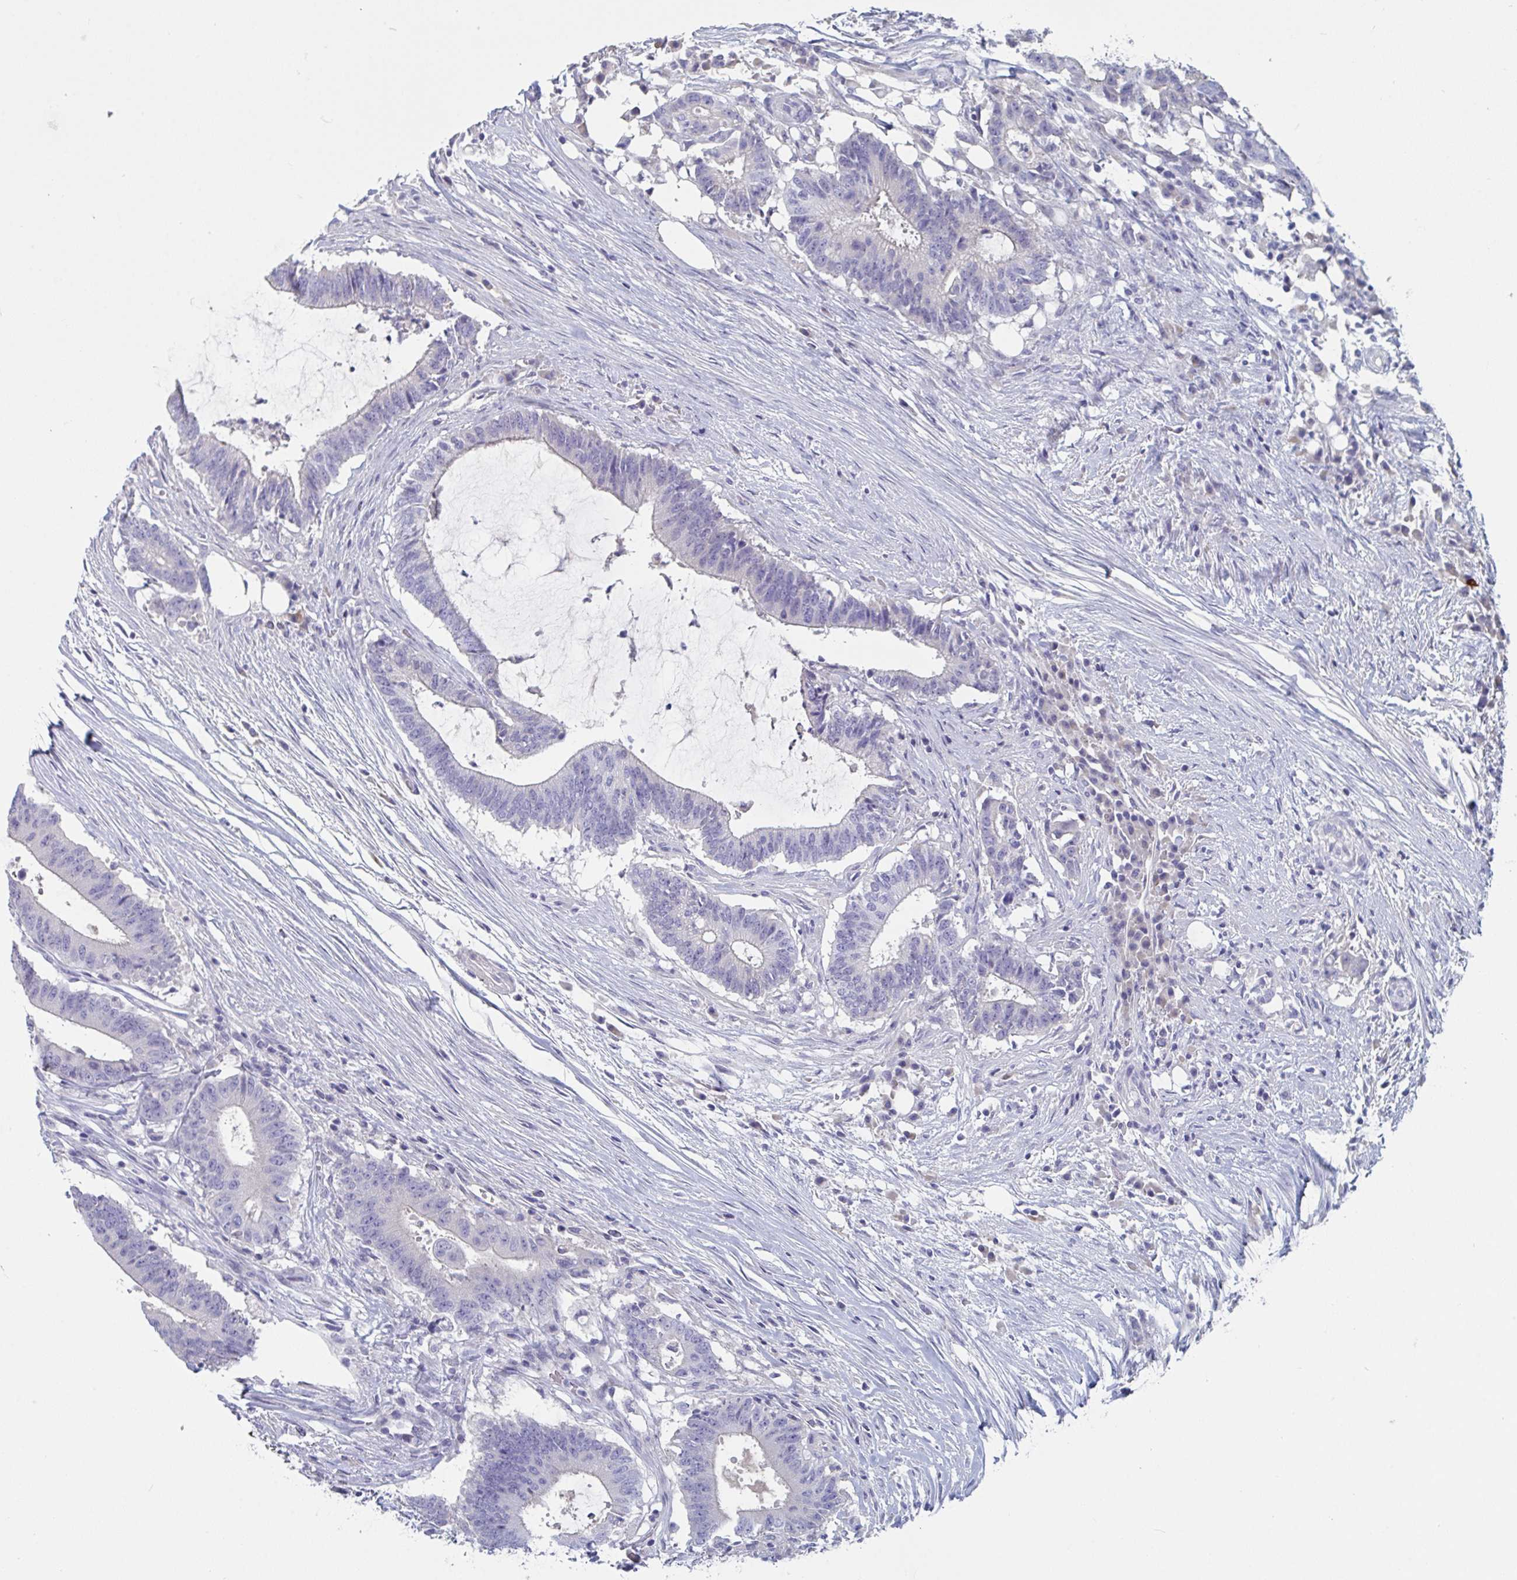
{"staining": {"intensity": "negative", "quantity": "none", "location": "none"}, "tissue": "colorectal cancer", "cell_type": "Tumor cells", "image_type": "cancer", "snomed": [{"axis": "morphology", "description": "Adenocarcinoma, NOS"}, {"axis": "topography", "description": "Colon"}], "caption": "Photomicrograph shows no protein expression in tumor cells of colorectal cancer tissue.", "gene": "DPEP3", "patient": {"sex": "female", "age": 43}}